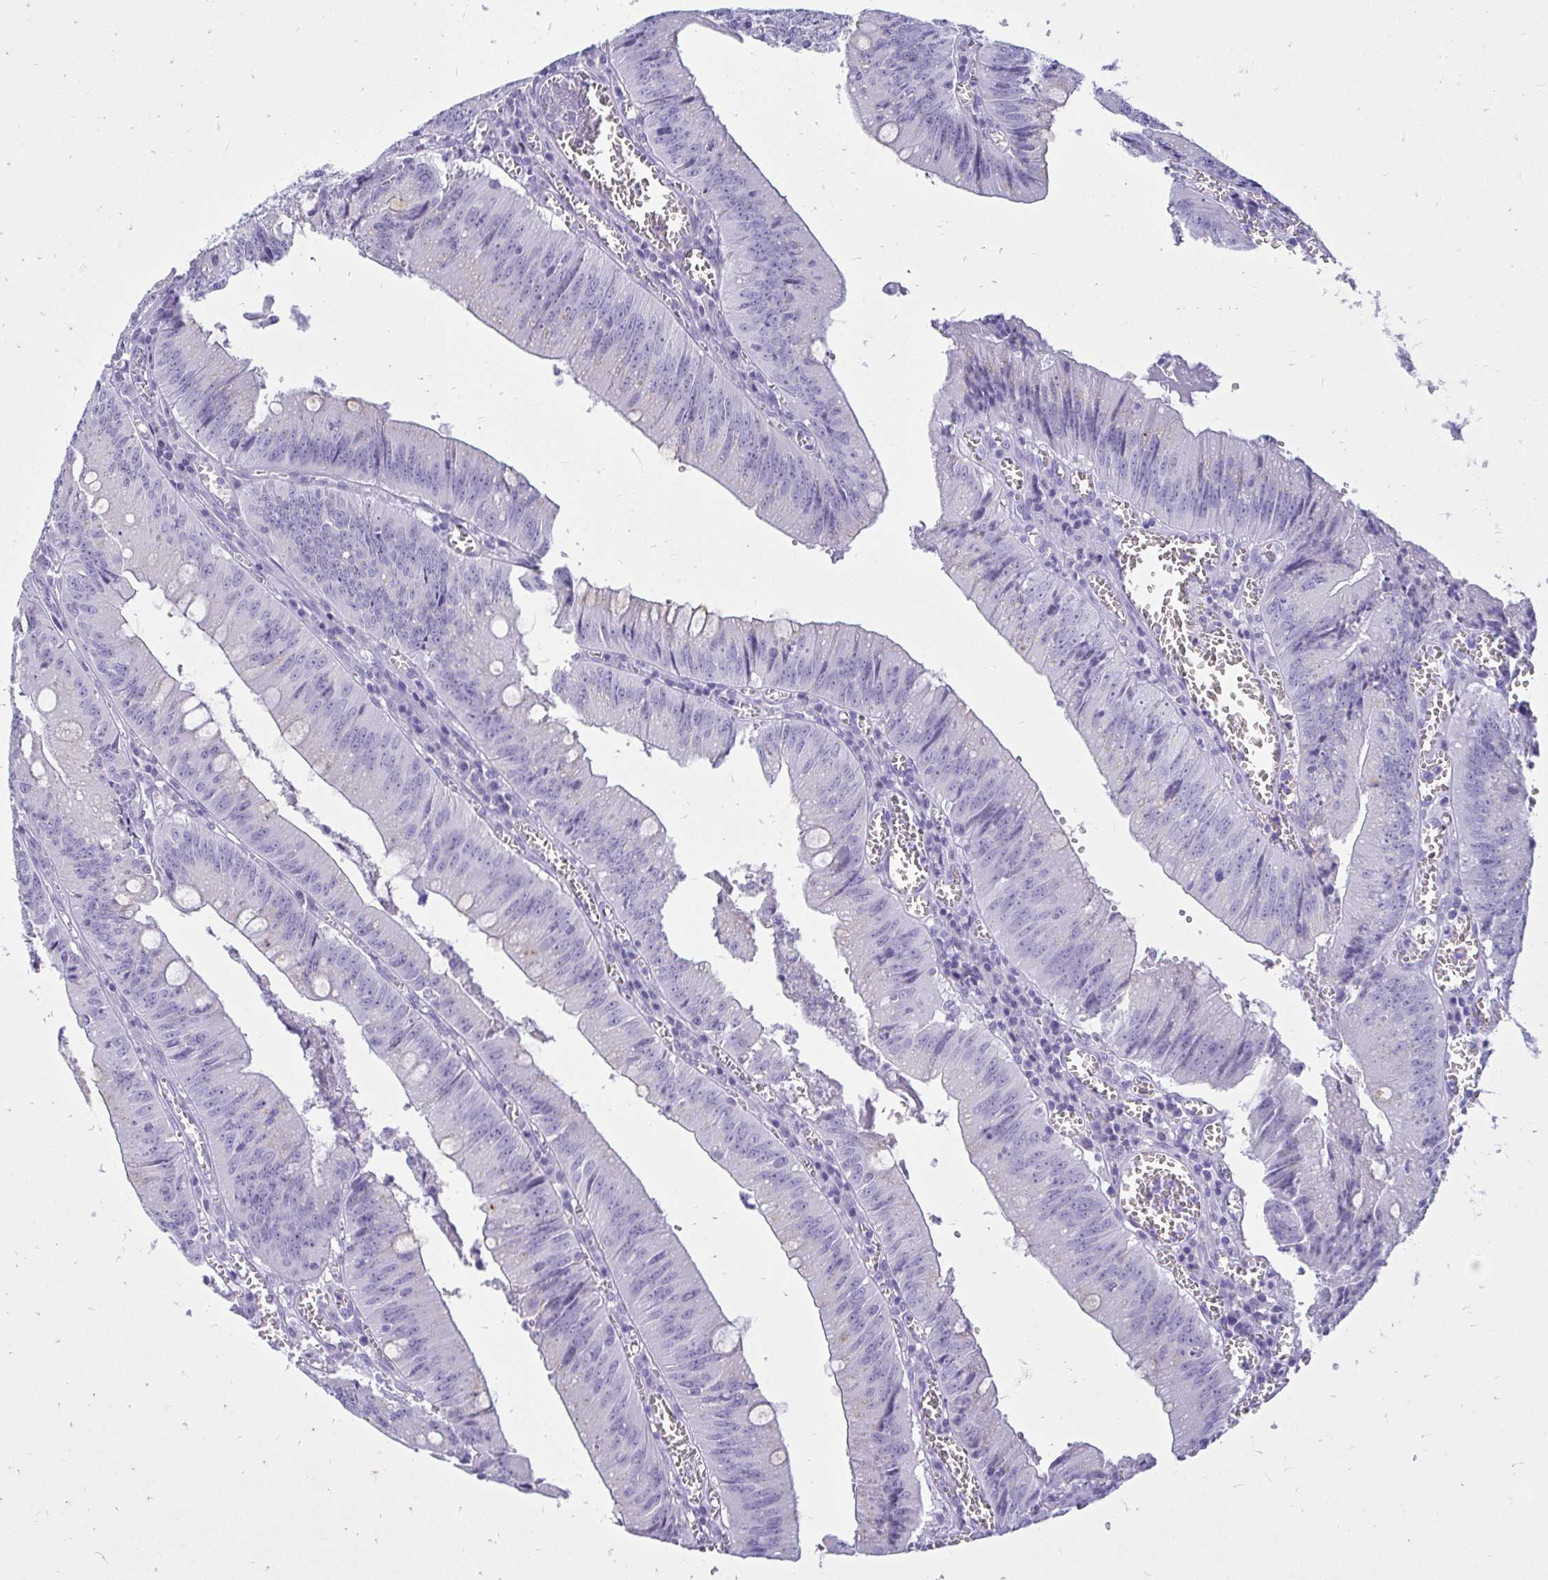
{"staining": {"intensity": "negative", "quantity": "none", "location": "none"}, "tissue": "colorectal cancer", "cell_type": "Tumor cells", "image_type": "cancer", "snomed": [{"axis": "morphology", "description": "Adenocarcinoma, NOS"}, {"axis": "topography", "description": "Rectum"}], "caption": "Tumor cells show no significant protein staining in adenocarcinoma (colorectal).", "gene": "NANOGNB", "patient": {"sex": "female", "age": 81}}